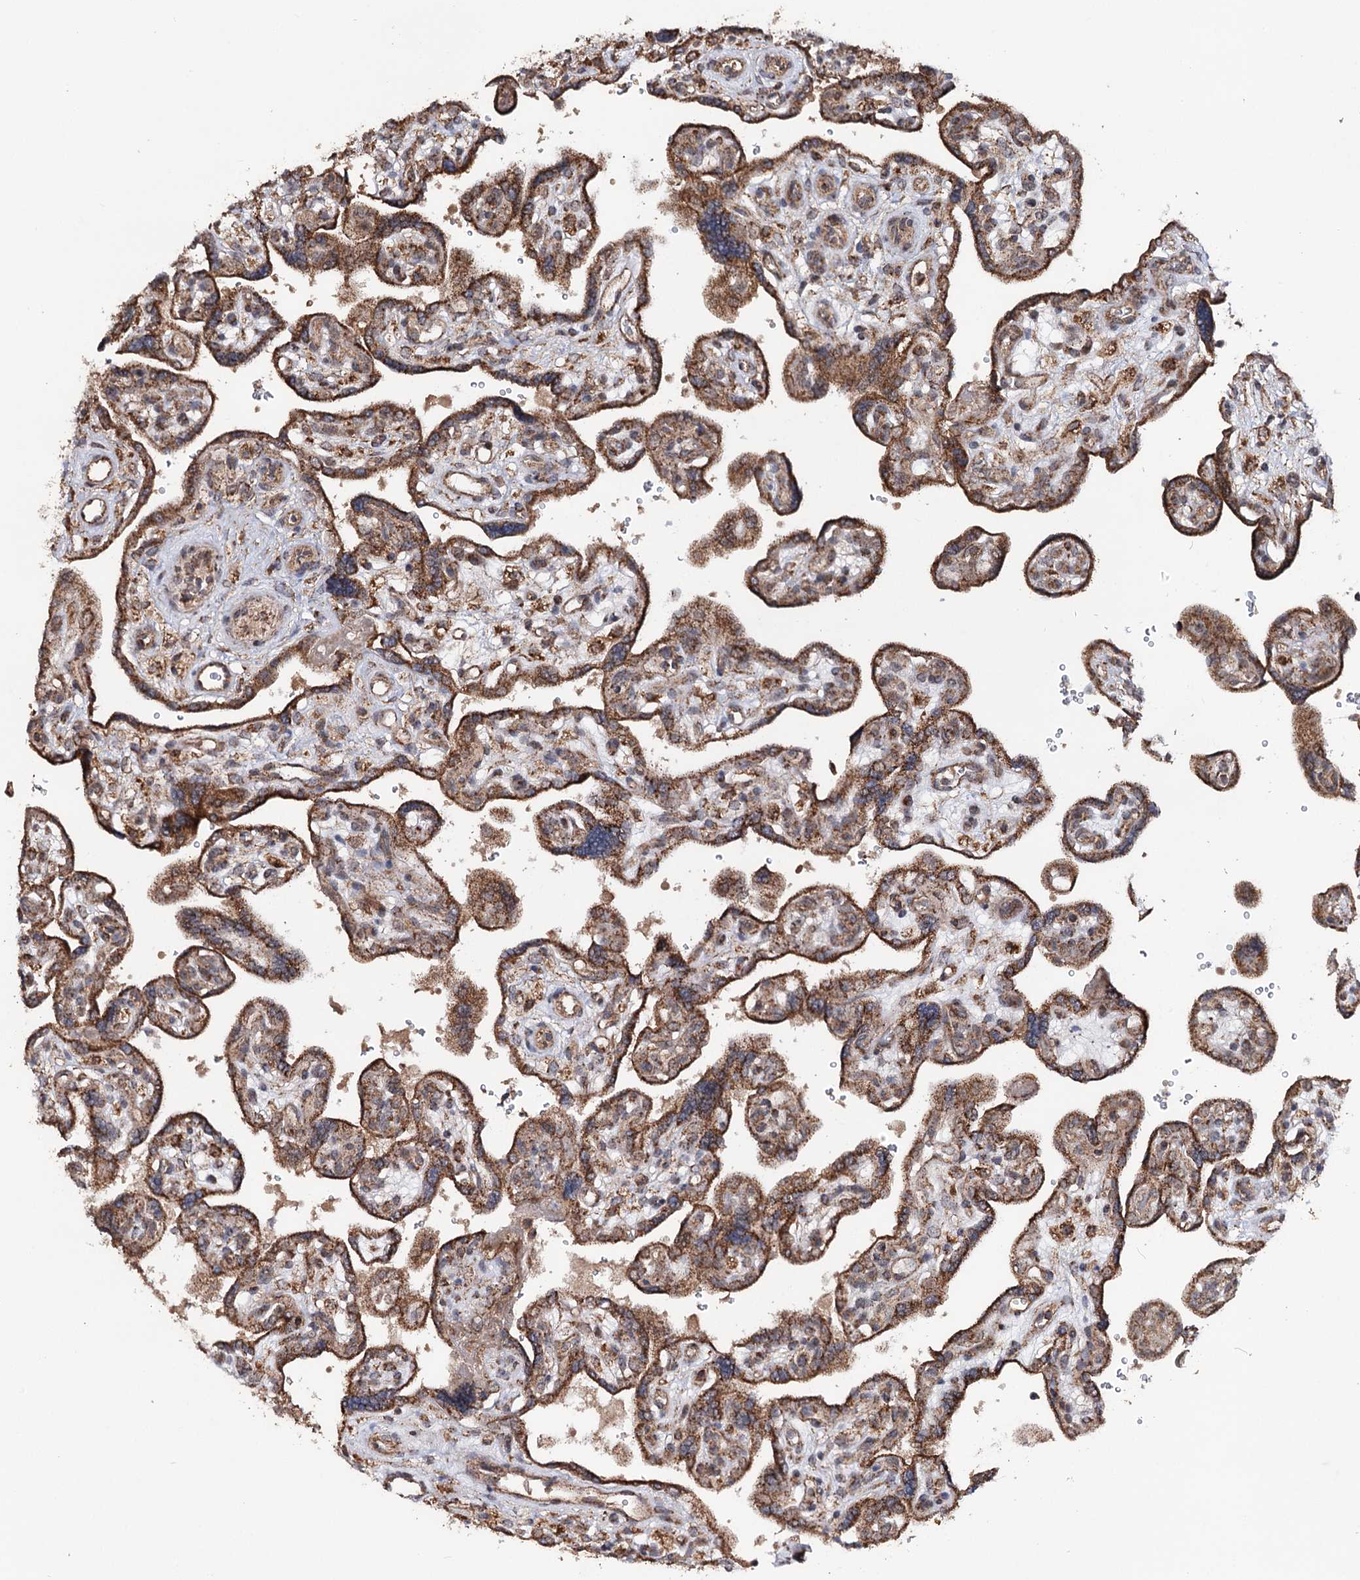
{"staining": {"intensity": "moderate", "quantity": ">75%", "location": "cytoplasmic/membranous"}, "tissue": "placenta", "cell_type": "Trophoblastic cells", "image_type": "normal", "snomed": [{"axis": "morphology", "description": "Normal tissue, NOS"}, {"axis": "topography", "description": "Placenta"}], "caption": "Moderate cytoplasmic/membranous staining for a protein is identified in approximately >75% of trophoblastic cells of unremarkable placenta using immunohistochemistry (IHC).", "gene": "MINDY3", "patient": {"sex": "female", "age": 39}}